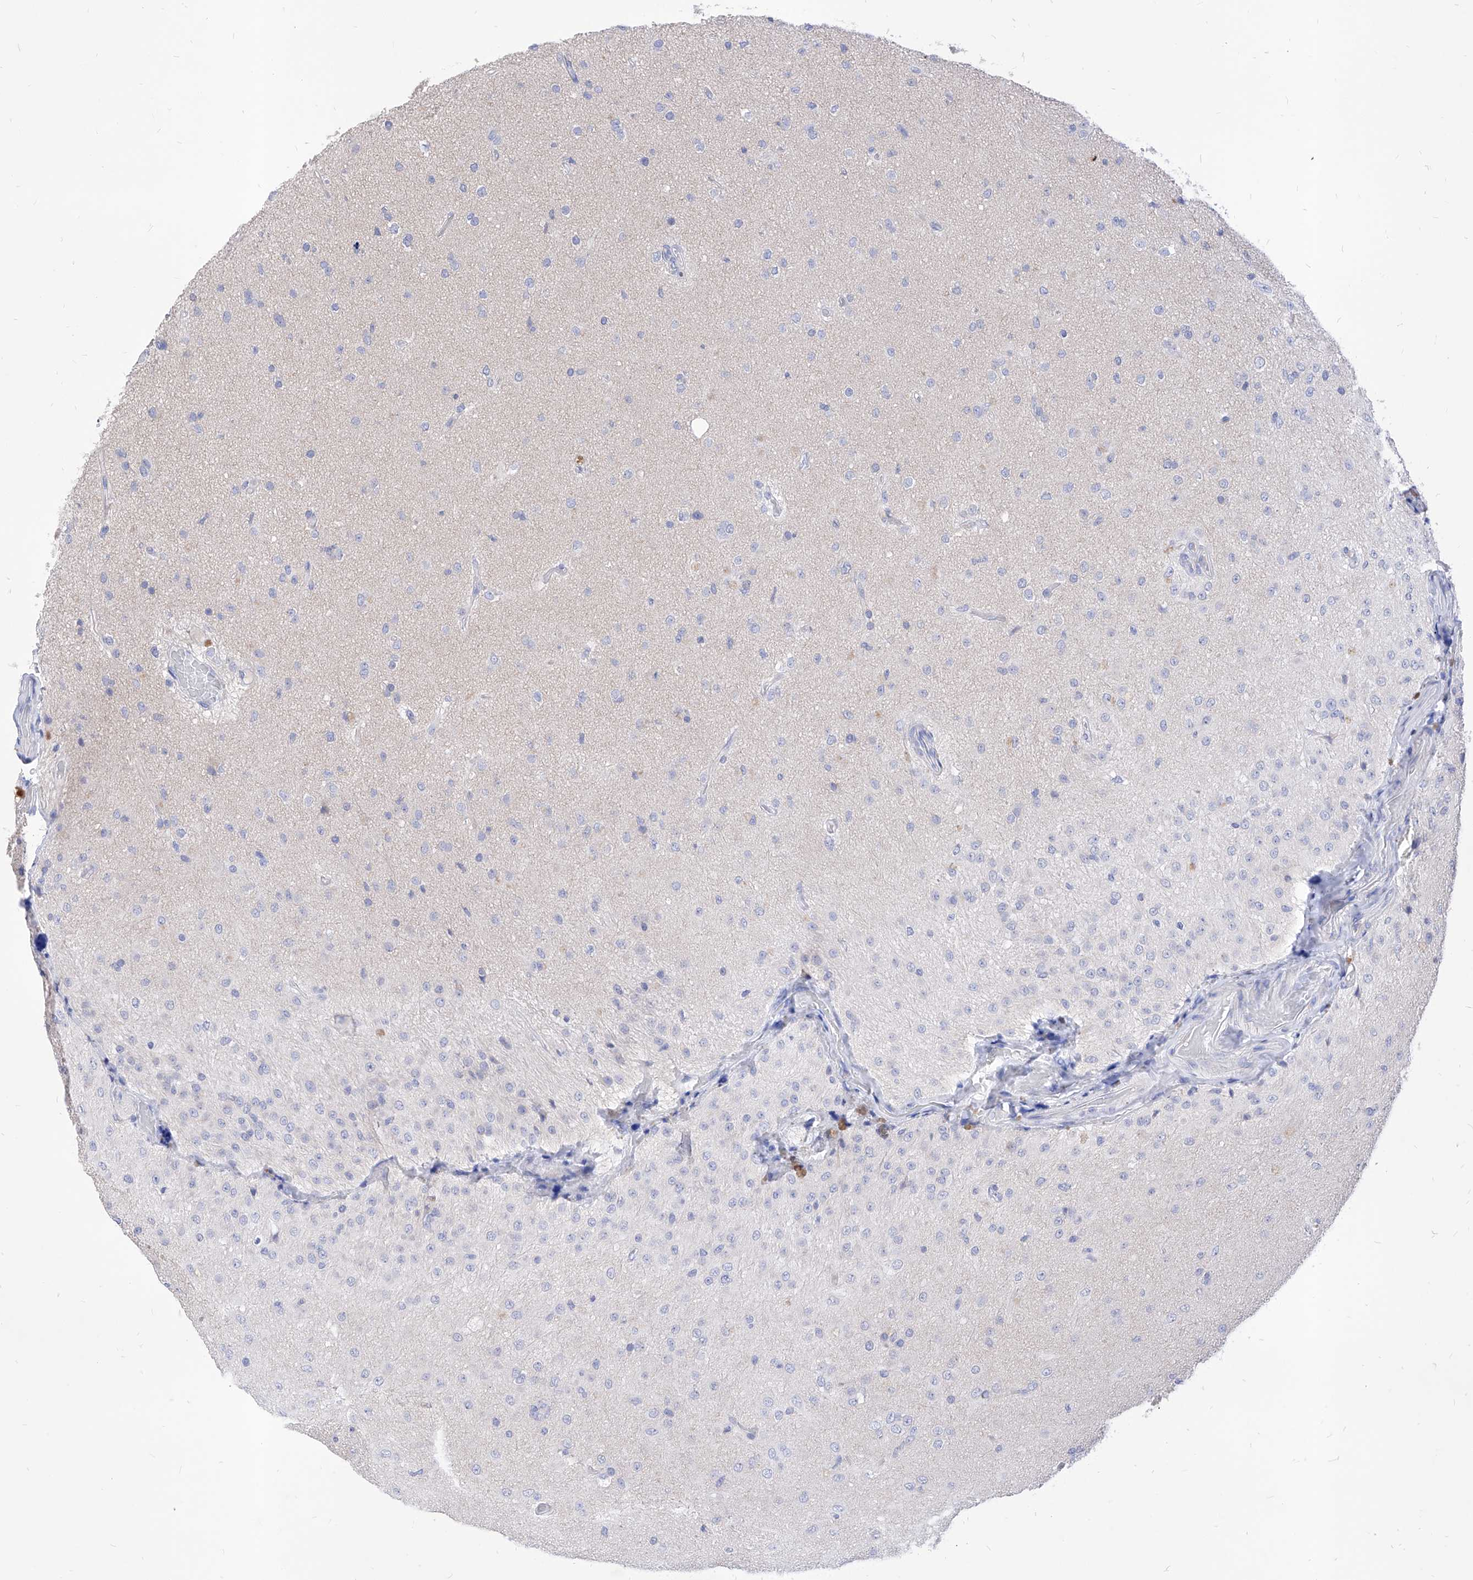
{"staining": {"intensity": "negative", "quantity": "none", "location": "none"}, "tissue": "glioma", "cell_type": "Tumor cells", "image_type": "cancer", "snomed": [{"axis": "morphology", "description": "Glioma, malignant, Low grade"}, {"axis": "topography", "description": "Brain"}], "caption": "Malignant low-grade glioma stained for a protein using immunohistochemistry (IHC) exhibits no positivity tumor cells.", "gene": "VAX1", "patient": {"sex": "male", "age": 65}}